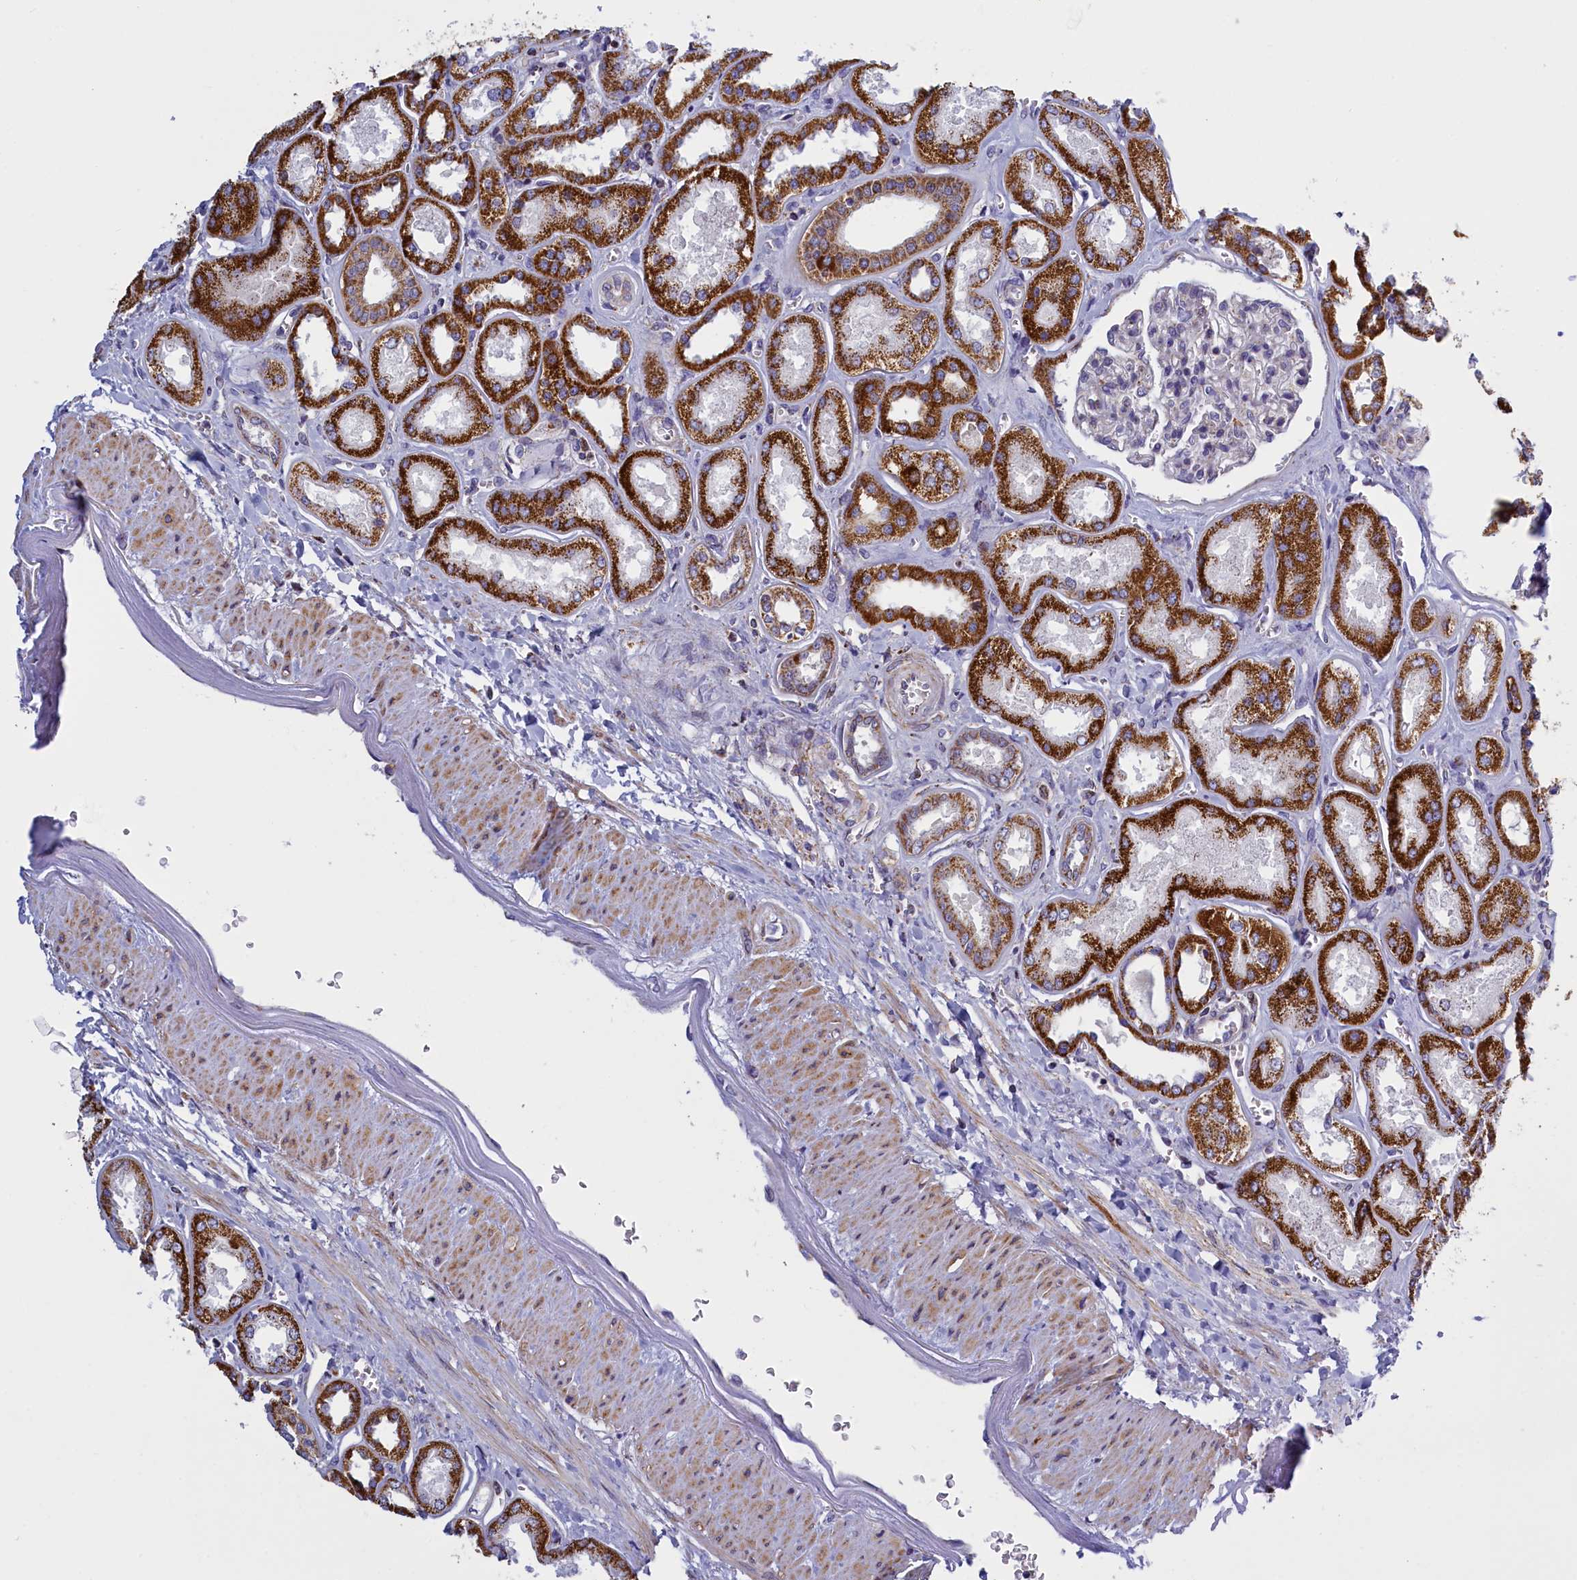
{"staining": {"intensity": "negative", "quantity": "none", "location": "none"}, "tissue": "kidney", "cell_type": "Cells in glomeruli", "image_type": "normal", "snomed": [{"axis": "morphology", "description": "Normal tissue, NOS"}, {"axis": "morphology", "description": "Adenocarcinoma, NOS"}, {"axis": "topography", "description": "Kidney"}], "caption": "High power microscopy image of an immunohistochemistry (IHC) histopathology image of normal kidney, revealing no significant staining in cells in glomeruli. (IHC, brightfield microscopy, high magnification).", "gene": "IFT122", "patient": {"sex": "female", "age": 68}}